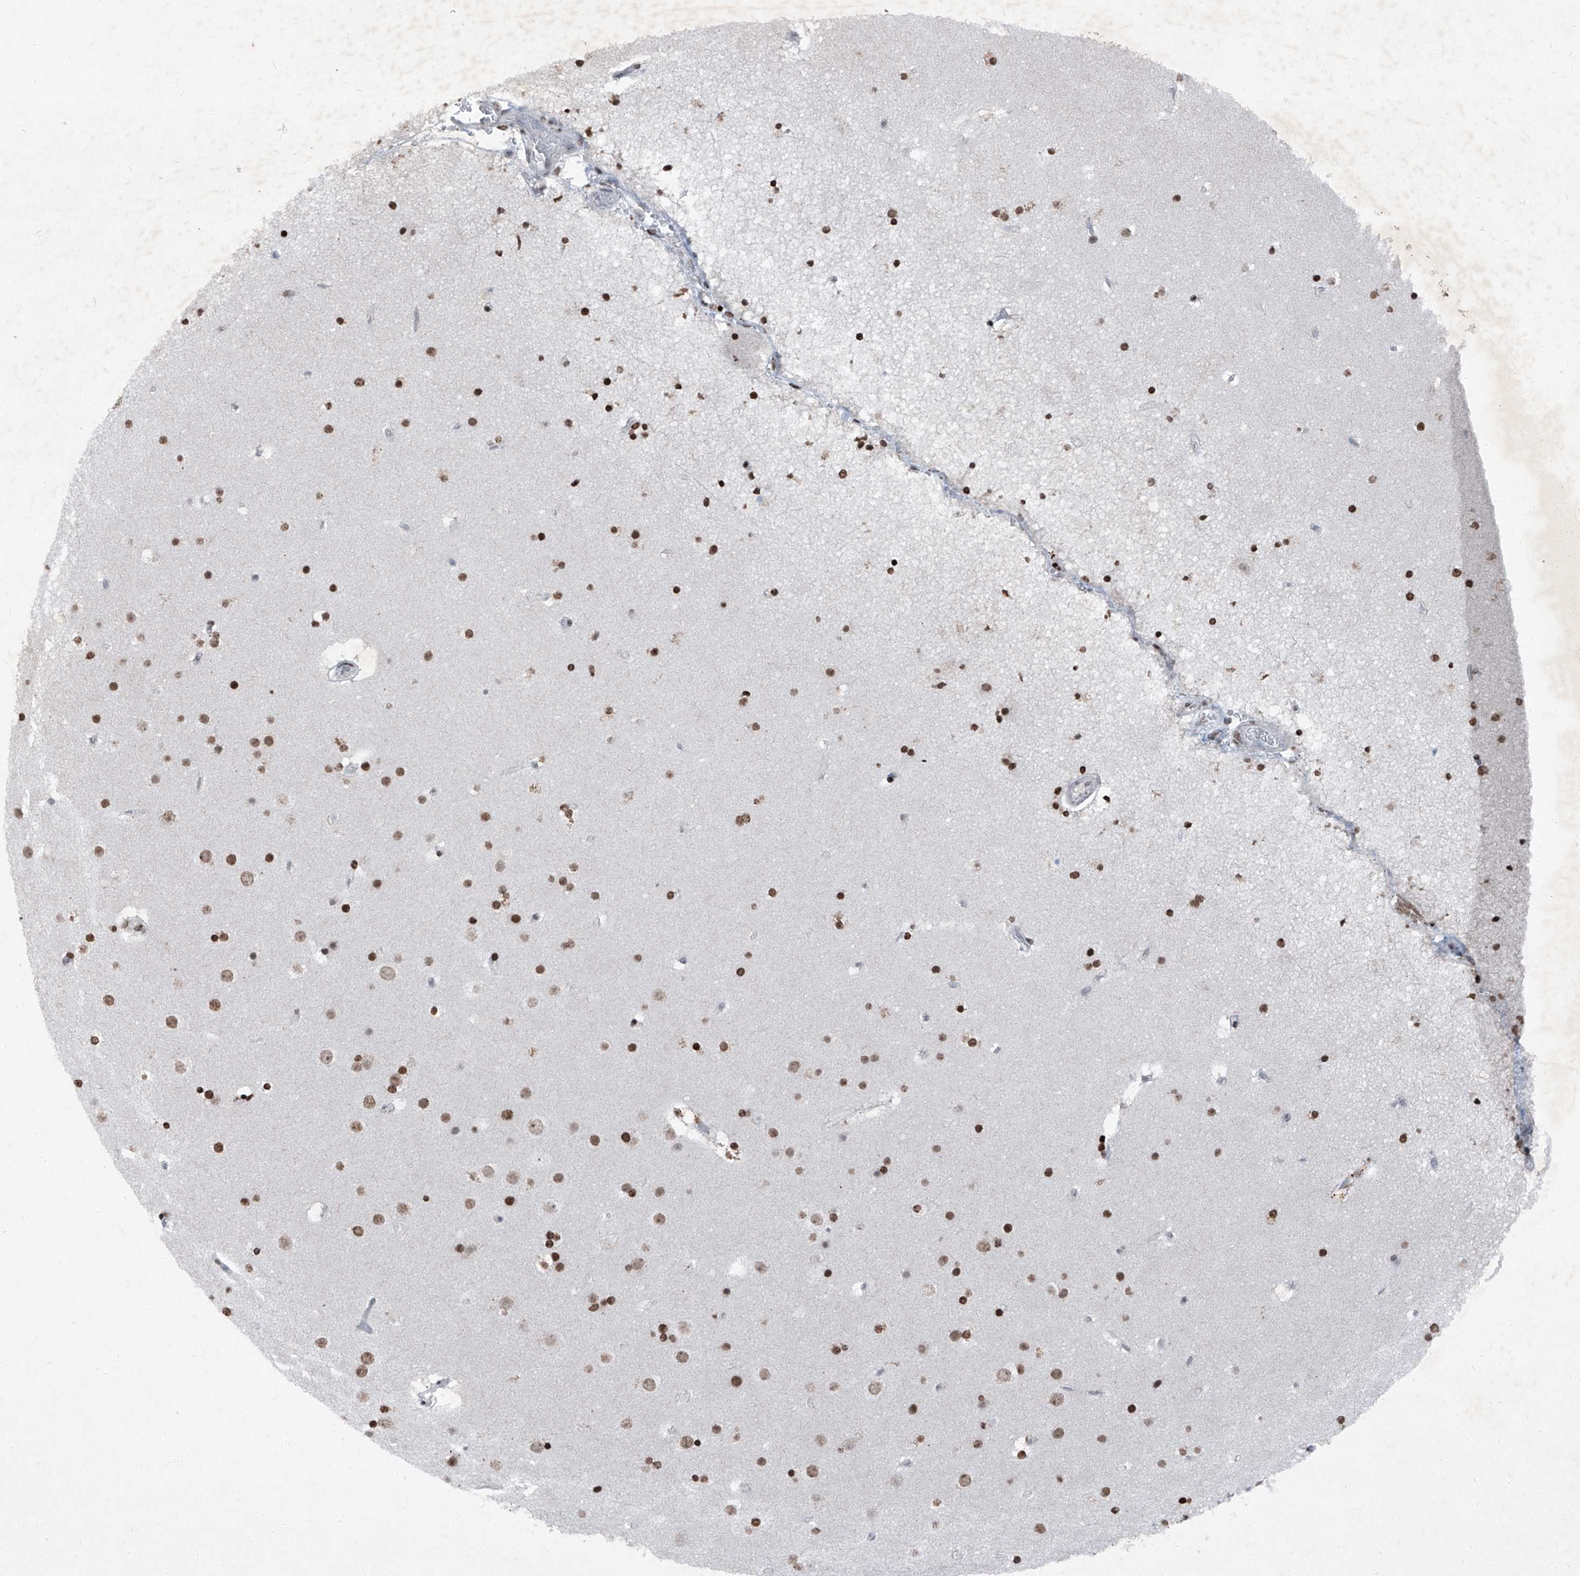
{"staining": {"intensity": "weak", "quantity": ">75%", "location": "nuclear"}, "tissue": "cerebral cortex", "cell_type": "Endothelial cells", "image_type": "normal", "snomed": [{"axis": "morphology", "description": "Normal tissue, NOS"}, {"axis": "topography", "description": "Cerebral cortex"}], "caption": "DAB (3,3'-diaminobenzidine) immunohistochemical staining of unremarkable human cerebral cortex displays weak nuclear protein expression in about >75% of endothelial cells.", "gene": "BMI1", "patient": {"sex": "male", "age": 57}}